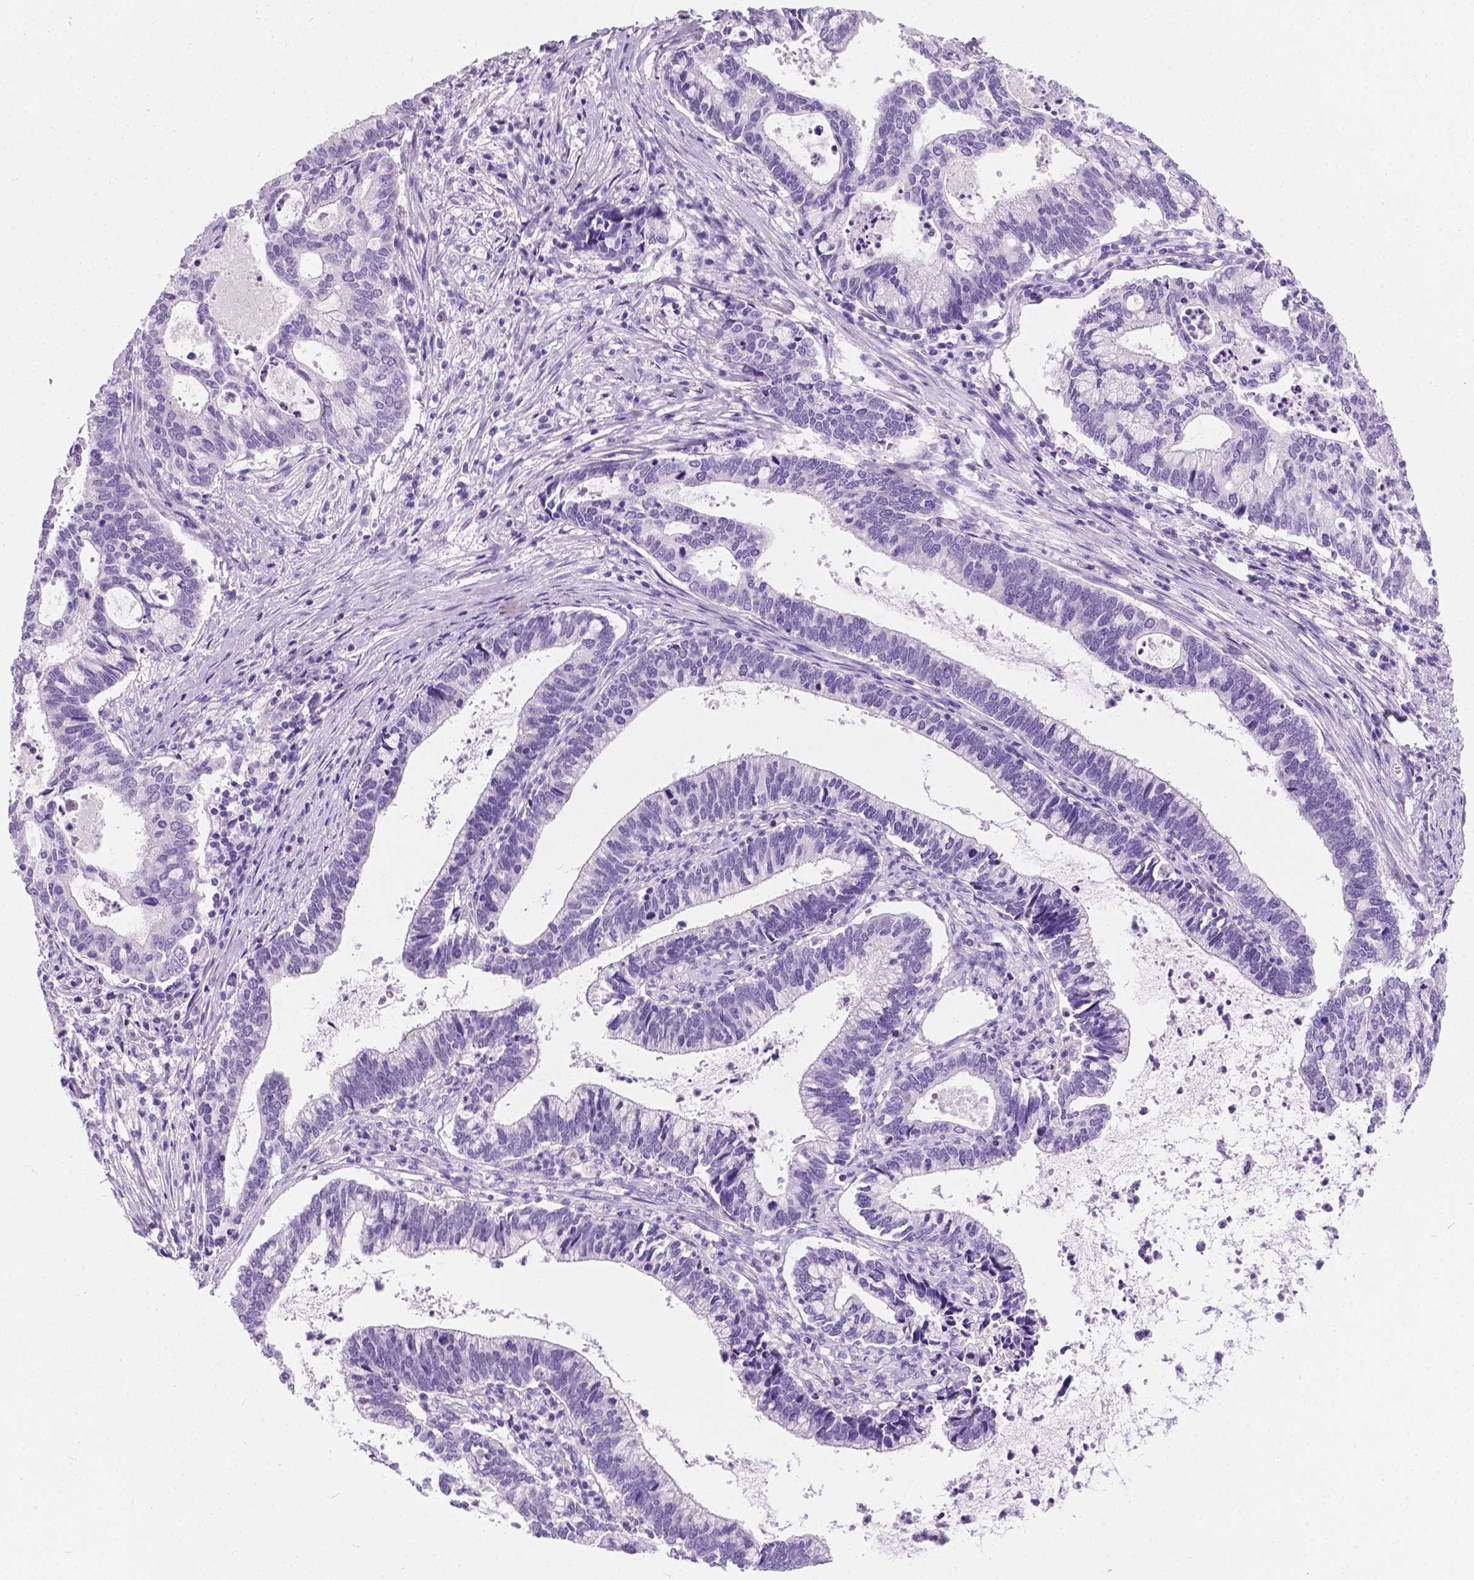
{"staining": {"intensity": "negative", "quantity": "none", "location": "none"}, "tissue": "cervical cancer", "cell_type": "Tumor cells", "image_type": "cancer", "snomed": [{"axis": "morphology", "description": "Adenocarcinoma, NOS"}, {"axis": "topography", "description": "Cervix"}], "caption": "Immunohistochemistry (IHC) micrograph of neoplastic tissue: human cervical adenocarcinoma stained with DAB reveals no significant protein staining in tumor cells.", "gene": "ARMS2", "patient": {"sex": "female", "age": 42}}